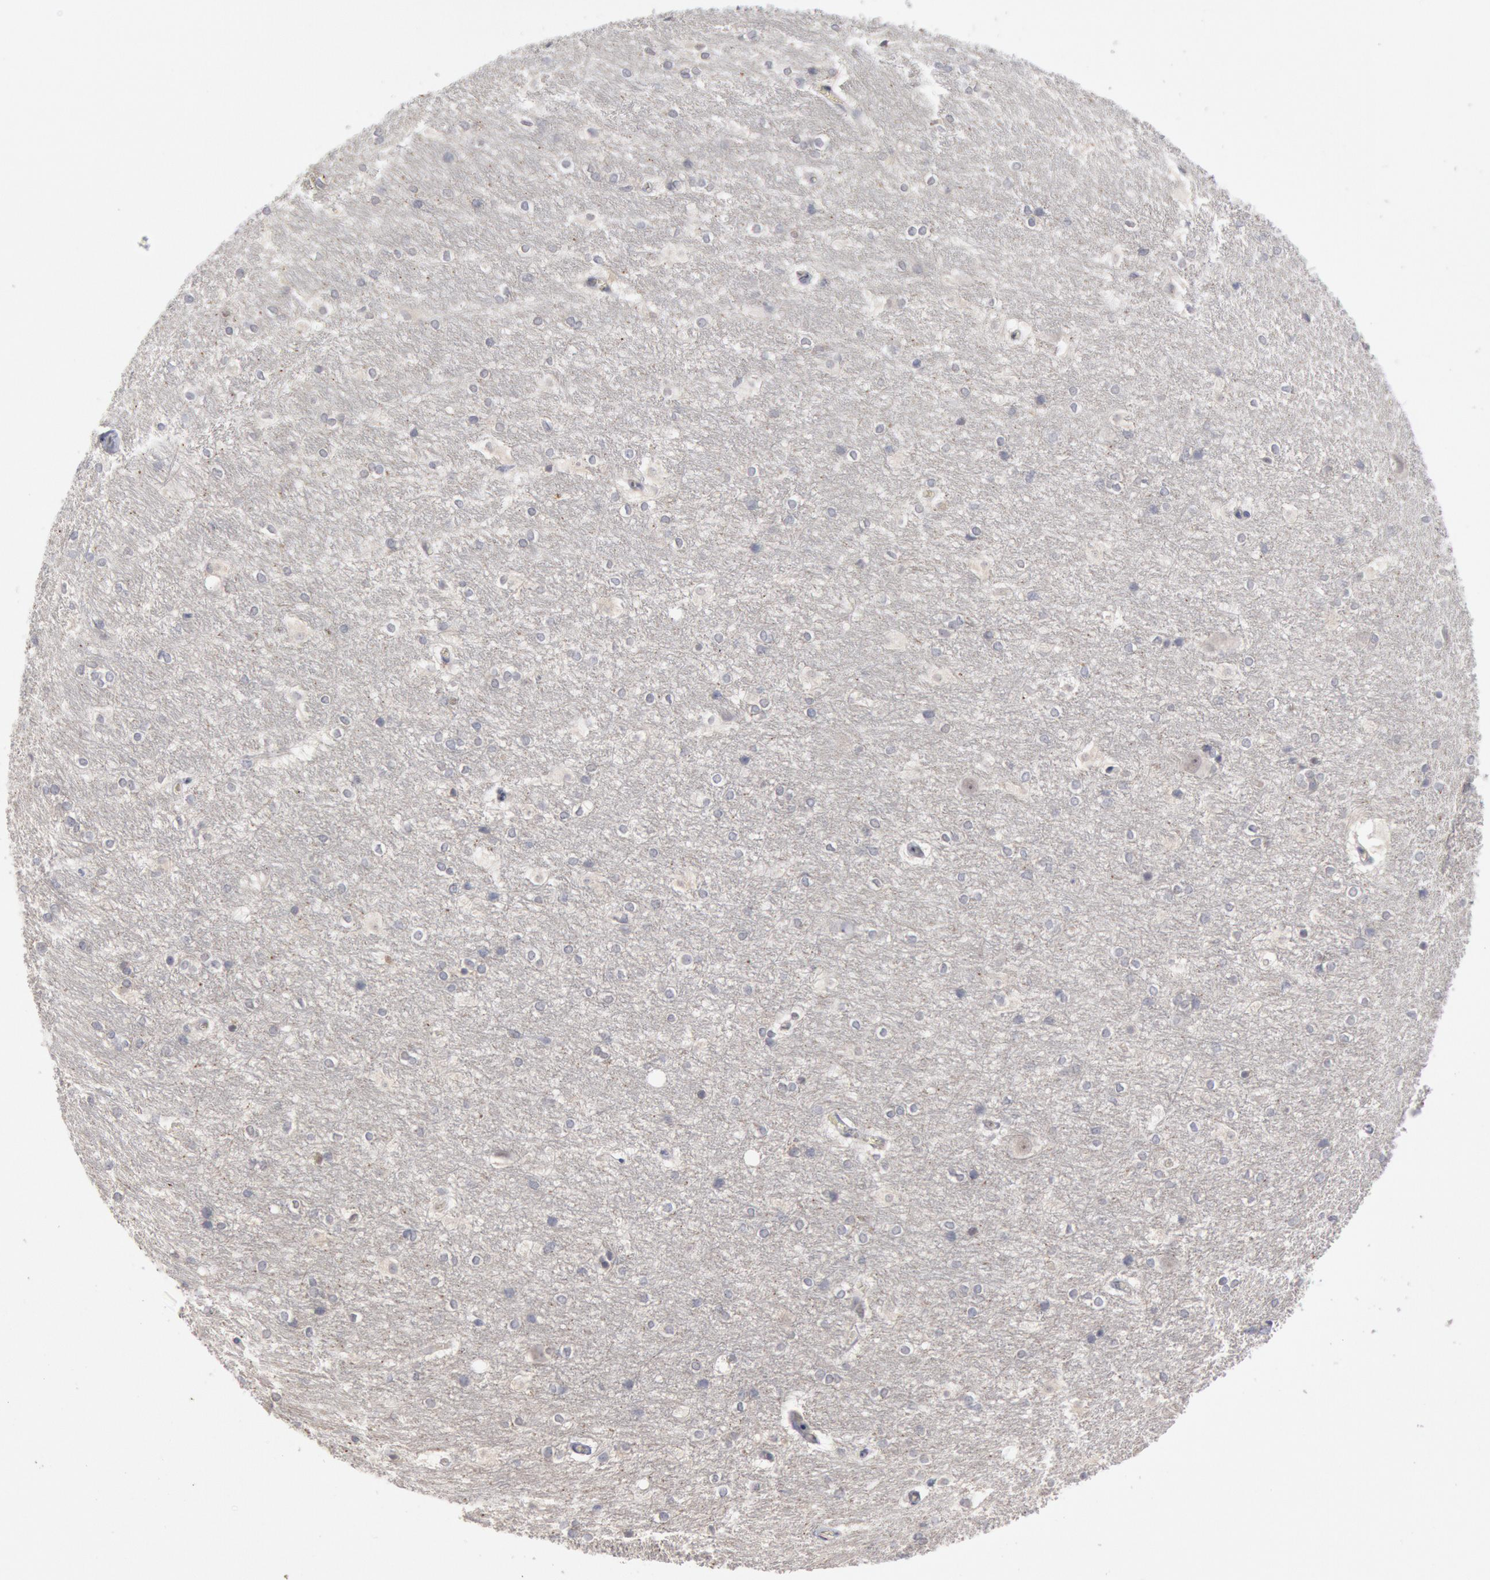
{"staining": {"intensity": "negative", "quantity": "none", "location": "none"}, "tissue": "hippocampus", "cell_type": "Glial cells", "image_type": "normal", "snomed": [{"axis": "morphology", "description": "Normal tissue, NOS"}, {"axis": "topography", "description": "Hippocampus"}], "caption": "The histopathology image demonstrates no staining of glial cells in unremarkable hippocampus.", "gene": "WDHD1", "patient": {"sex": "female", "age": 19}}